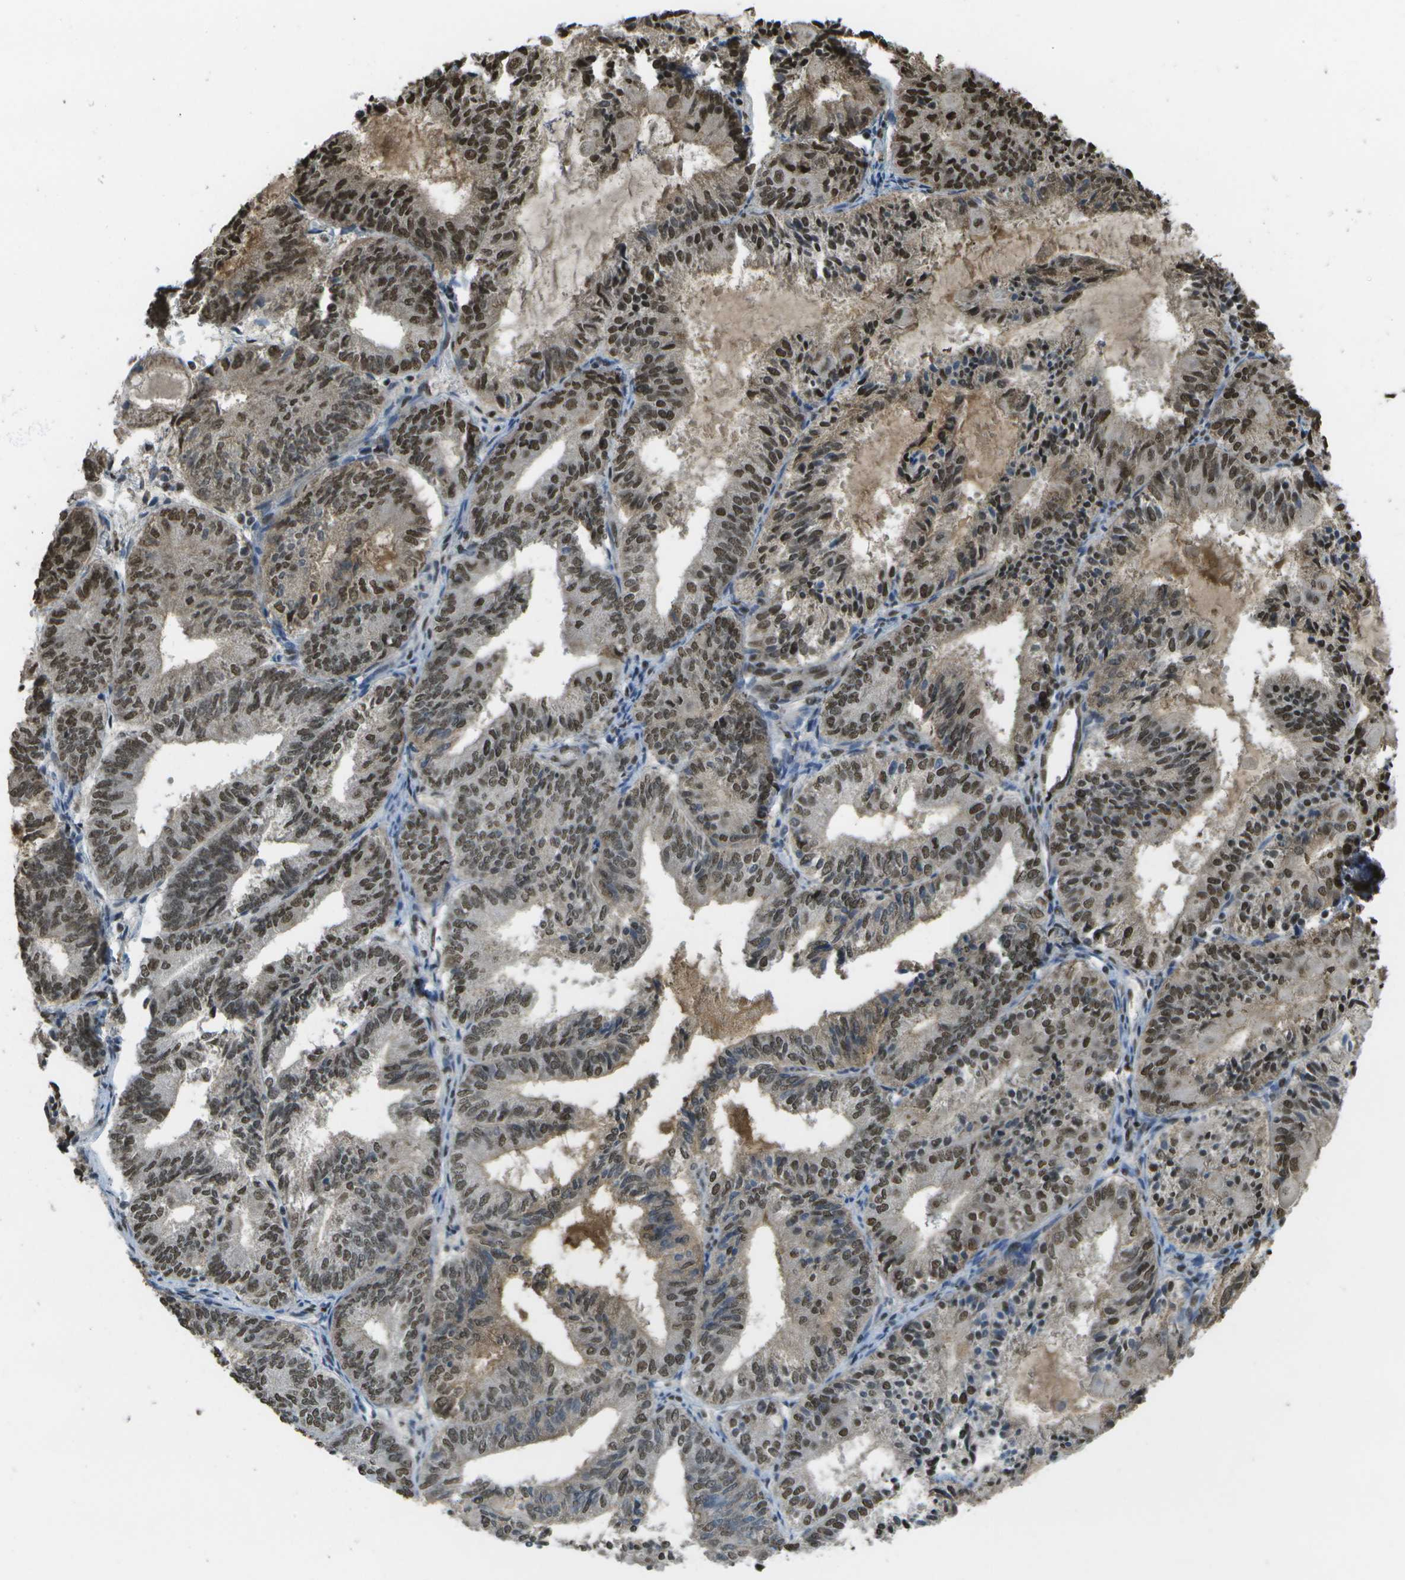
{"staining": {"intensity": "strong", "quantity": "25%-75%", "location": "nuclear"}, "tissue": "endometrial cancer", "cell_type": "Tumor cells", "image_type": "cancer", "snomed": [{"axis": "morphology", "description": "Adenocarcinoma, NOS"}, {"axis": "topography", "description": "Endometrium"}], "caption": "Human adenocarcinoma (endometrial) stained for a protein (brown) displays strong nuclear positive expression in approximately 25%-75% of tumor cells.", "gene": "SPEN", "patient": {"sex": "female", "age": 81}}